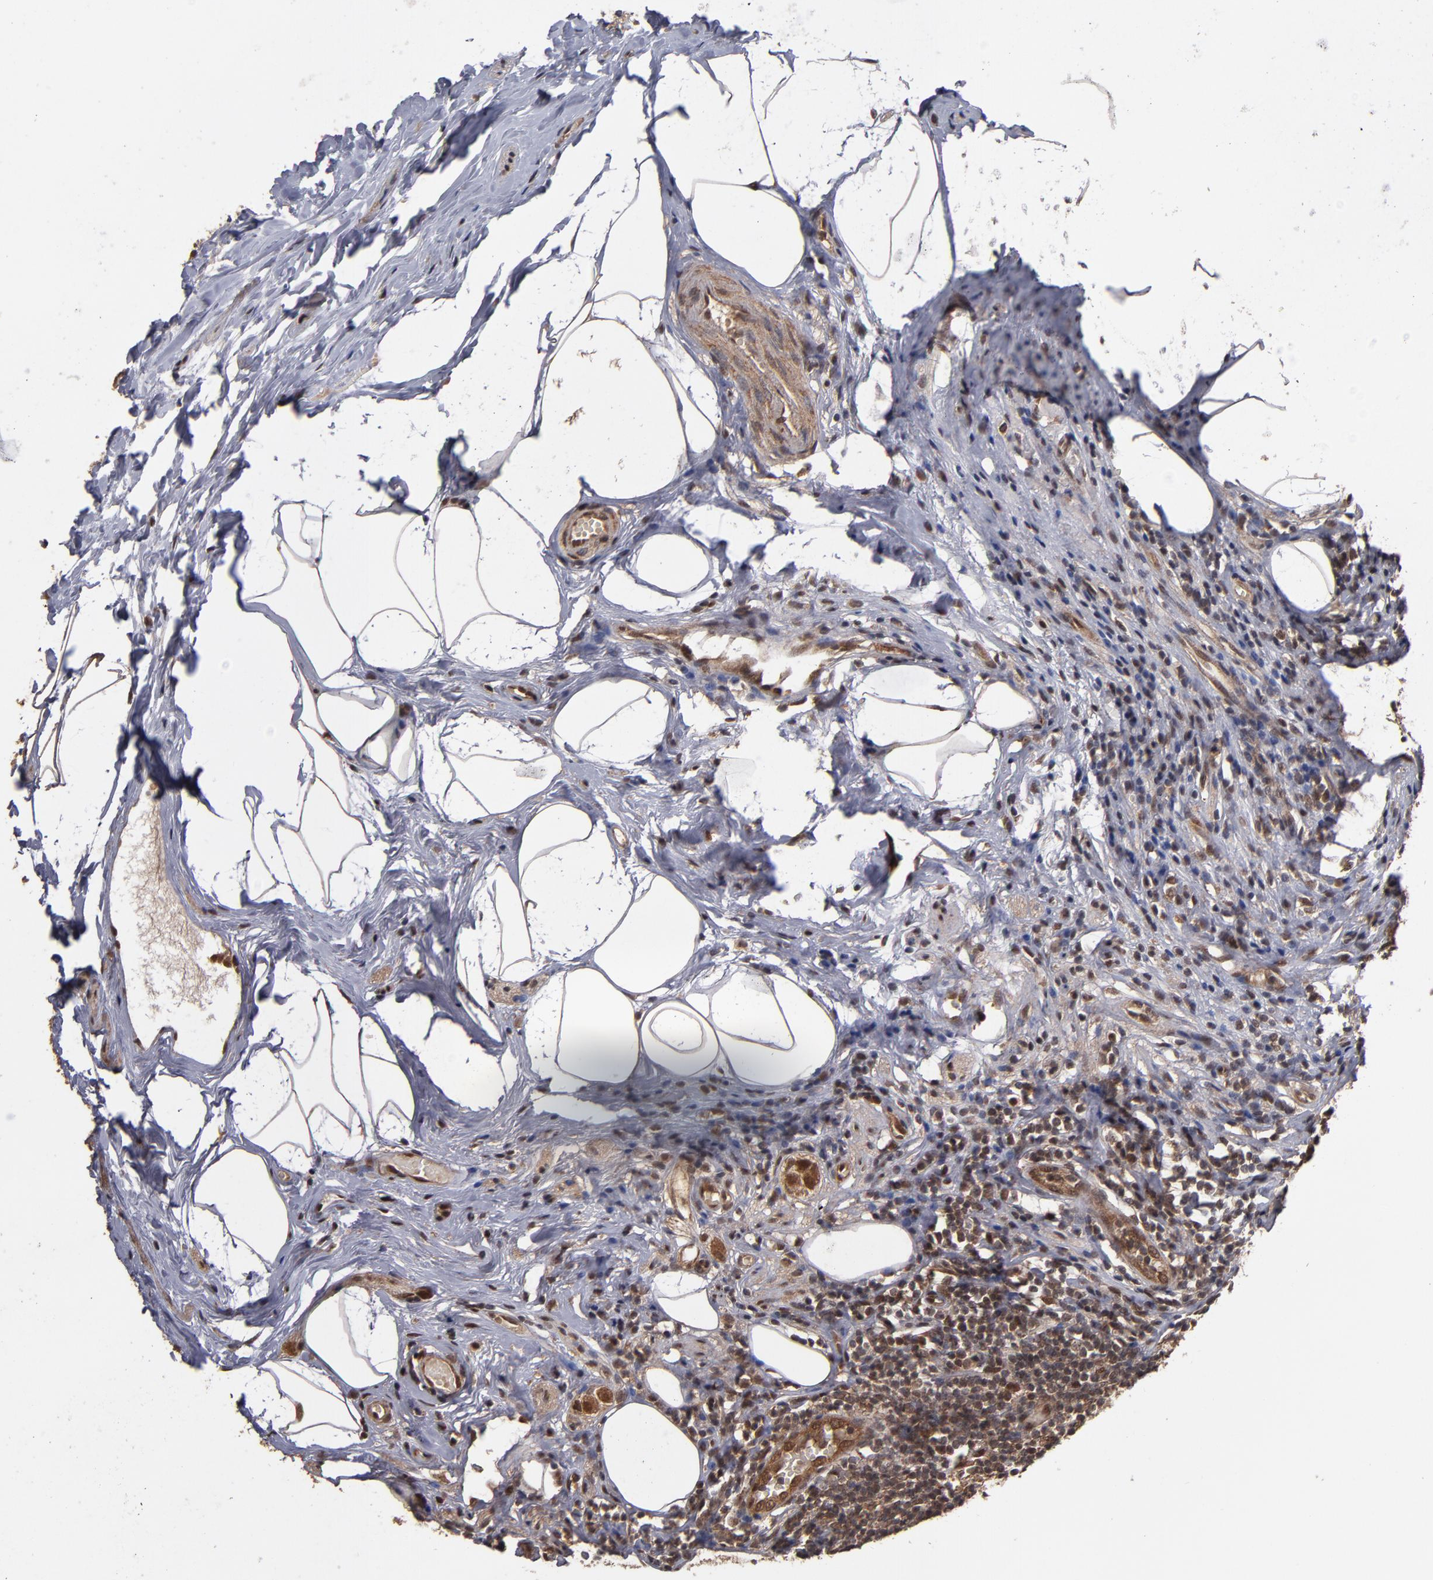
{"staining": {"intensity": "strong", "quantity": ">75%", "location": "cytoplasmic/membranous"}, "tissue": "appendix", "cell_type": "Glandular cells", "image_type": "normal", "snomed": [{"axis": "morphology", "description": "Normal tissue, NOS"}, {"axis": "topography", "description": "Appendix"}], "caption": "Immunohistochemistry (IHC) micrograph of benign appendix stained for a protein (brown), which exhibits high levels of strong cytoplasmic/membranous staining in approximately >75% of glandular cells.", "gene": "CUL5", "patient": {"sex": "male", "age": 38}}